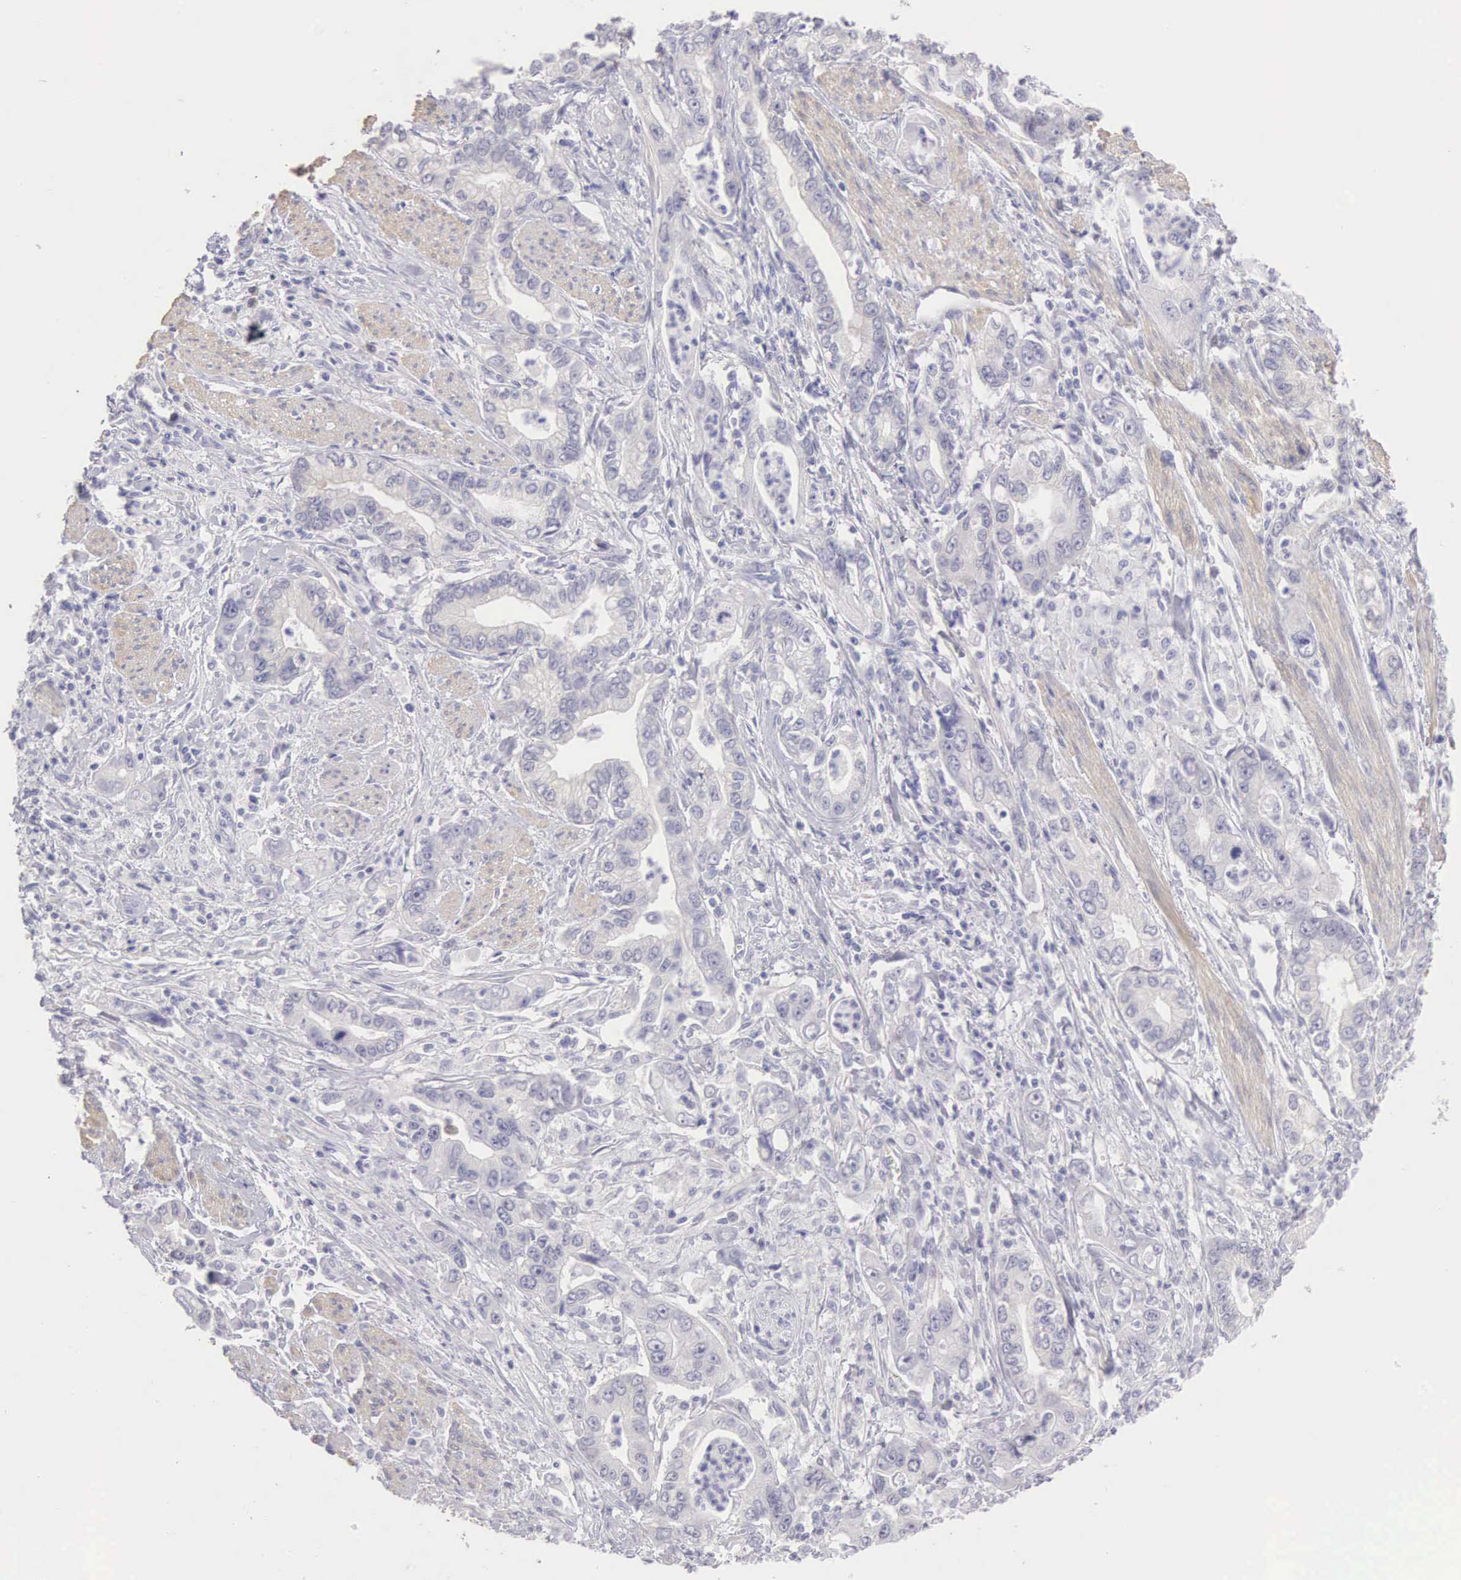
{"staining": {"intensity": "weak", "quantity": "<25%", "location": "cytoplasmic/membranous"}, "tissue": "stomach cancer", "cell_type": "Tumor cells", "image_type": "cancer", "snomed": [{"axis": "morphology", "description": "Adenocarcinoma, NOS"}, {"axis": "topography", "description": "Pancreas"}, {"axis": "topography", "description": "Stomach, upper"}], "caption": "Immunohistochemistry (IHC) micrograph of neoplastic tissue: adenocarcinoma (stomach) stained with DAB reveals no significant protein expression in tumor cells.", "gene": "ARFGAP3", "patient": {"sex": "male", "age": 77}}